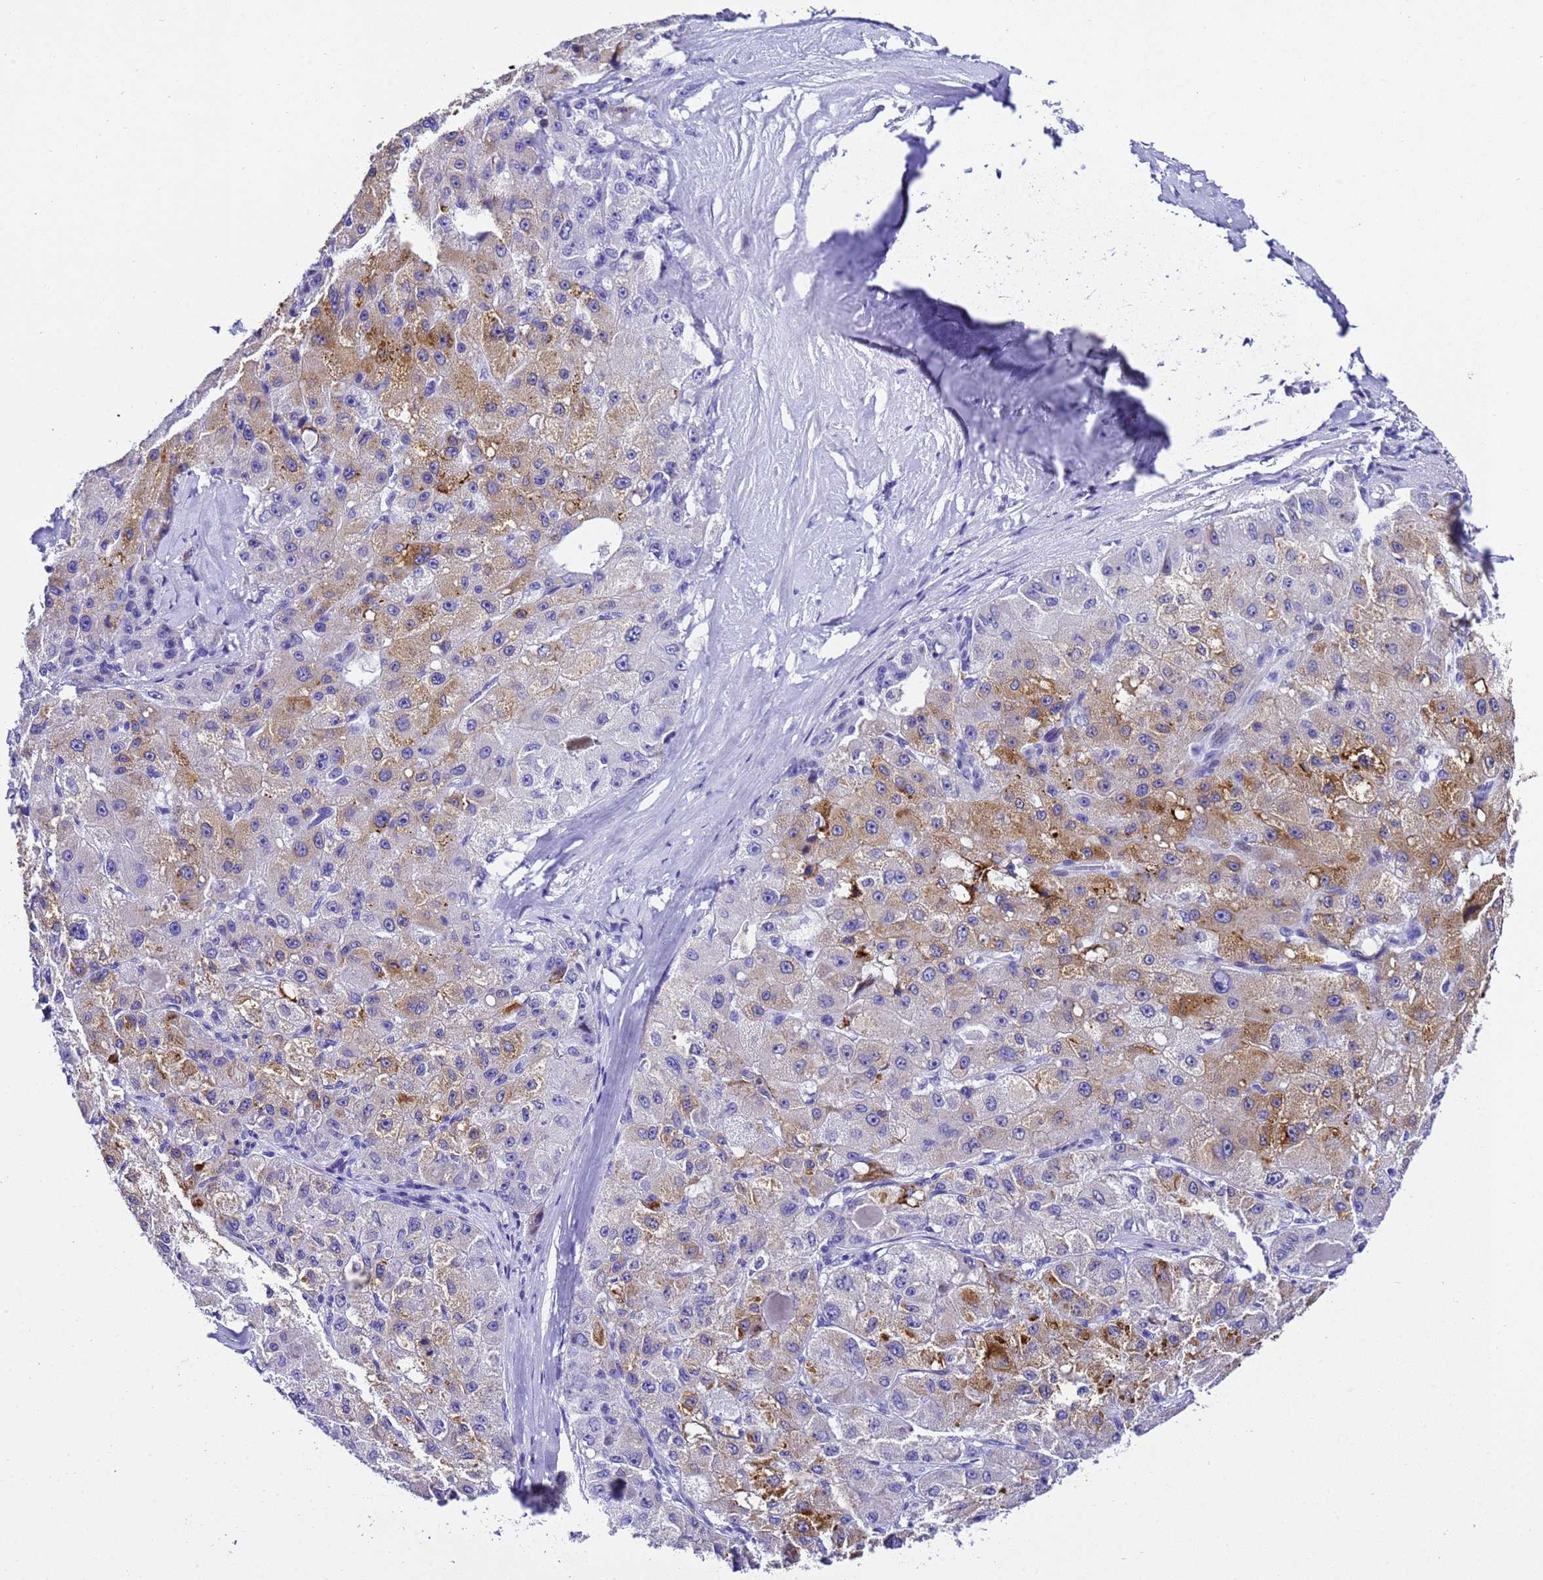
{"staining": {"intensity": "moderate", "quantity": "<25%", "location": "cytoplasmic/membranous"}, "tissue": "liver cancer", "cell_type": "Tumor cells", "image_type": "cancer", "snomed": [{"axis": "morphology", "description": "Carcinoma, Hepatocellular, NOS"}, {"axis": "topography", "description": "Liver"}], "caption": "Human liver cancer (hepatocellular carcinoma) stained with a protein marker reveals moderate staining in tumor cells.", "gene": "UGT2B10", "patient": {"sex": "male", "age": 80}}